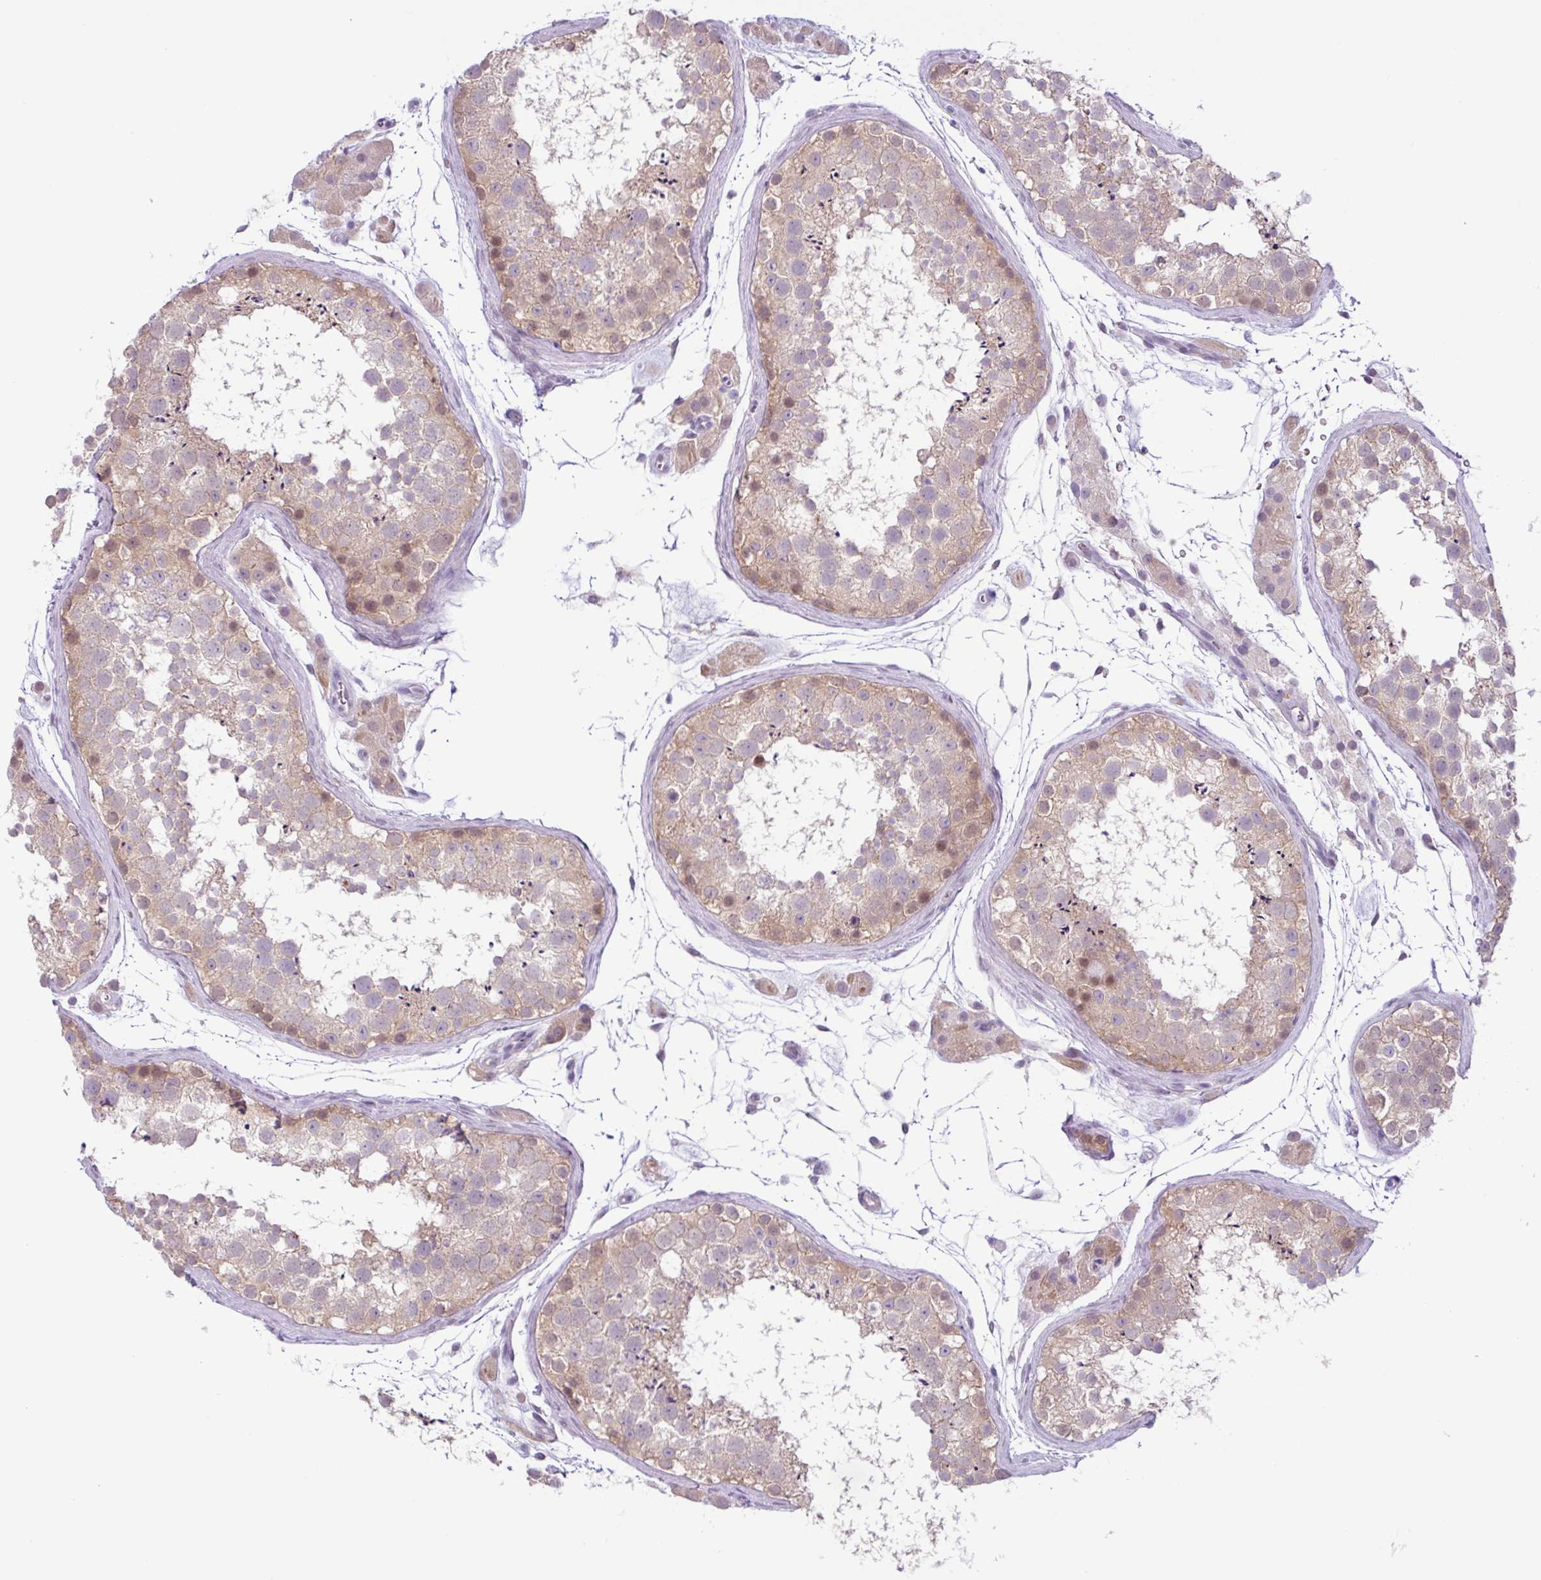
{"staining": {"intensity": "moderate", "quantity": "<25%", "location": "cytoplasmic/membranous,nuclear"}, "tissue": "testis", "cell_type": "Cells in seminiferous ducts", "image_type": "normal", "snomed": [{"axis": "morphology", "description": "Normal tissue, NOS"}, {"axis": "topography", "description": "Testis"}], "caption": "Benign testis was stained to show a protein in brown. There is low levels of moderate cytoplasmic/membranous,nuclear positivity in approximately <25% of cells in seminiferous ducts. Immunohistochemistry (ihc) stains the protein of interest in brown and the nuclei are stained blue.", "gene": "TONSL", "patient": {"sex": "male", "age": 41}}